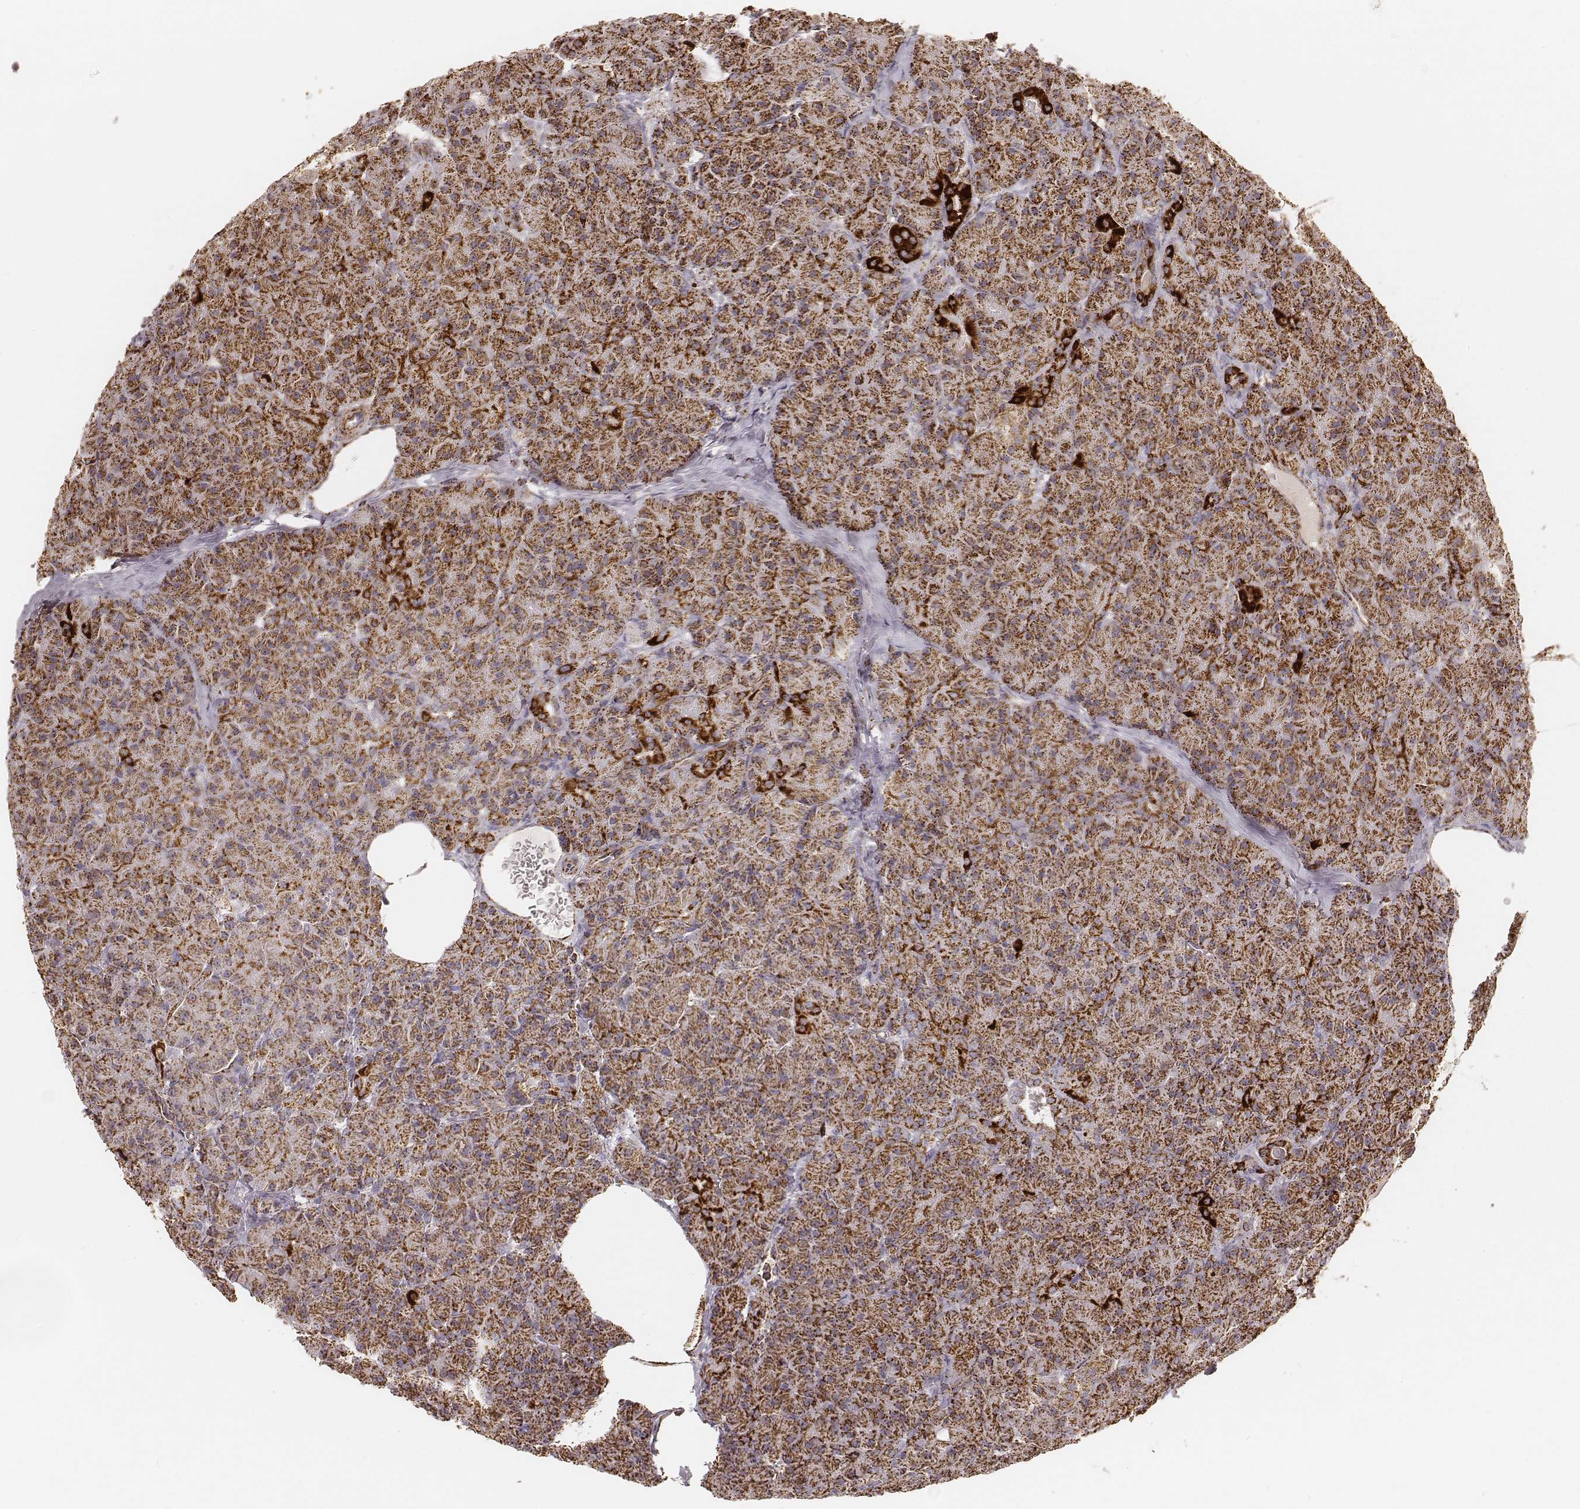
{"staining": {"intensity": "strong", "quantity": ">75%", "location": "cytoplasmic/membranous"}, "tissue": "pancreas", "cell_type": "Exocrine glandular cells", "image_type": "normal", "snomed": [{"axis": "morphology", "description": "Normal tissue, NOS"}, {"axis": "topography", "description": "Pancreas"}], "caption": "IHC staining of benign pancreas, which demonstrates high levels of strong cytoplasmic/membranous positivity in about >75% of exocrine glandular cells indicating strong cytoplasmic/membranous protein staining. The staining was performed using DAB (brown) for protein detection and nuclei were counterstained in hematoxylin (blue).", "gene": "CS", "patient": {"sex": "male", "age": 57}}